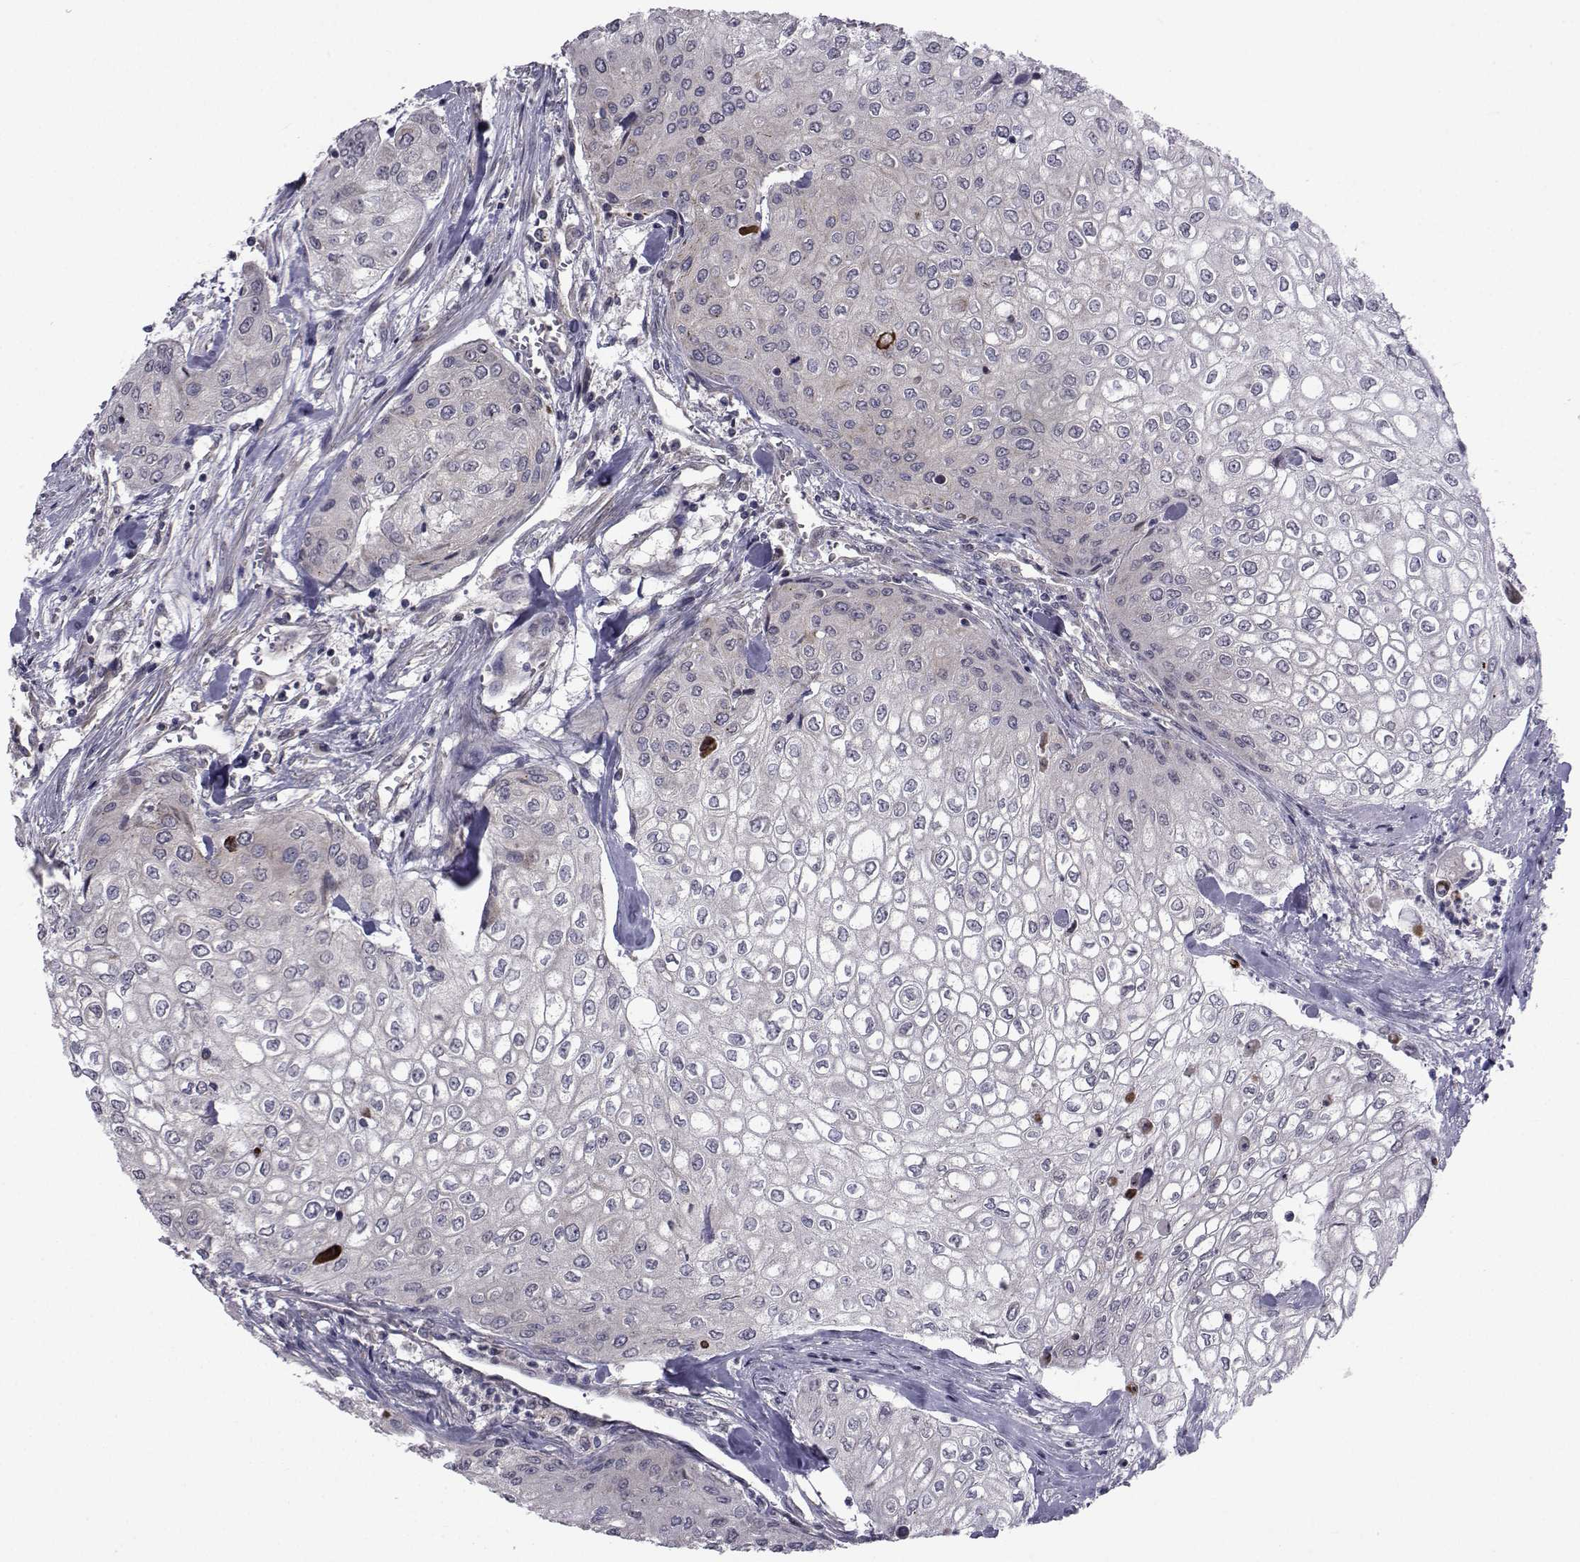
{"staining": {"intensity": "negative", "quantity": "none", "location": "none"}, "tissue": "urothelial cancer", "cell_type": "Tumor cells", "image_type": "cancer", "snomed": [{"axis": "morphology", "description": "Urothelial carcinoma, High grade"}, {"axis": "topography", "description": "Urinary bladder"}], "caption": "This is a histopathology image of IHC staining of urothelial carcinoma (high-grade), which shows no expression in tumor cells. The staining was performed using DAB (3,3'-diaminobenzidine) to visualize the protein expression in brown, while the nuclei were stained in blue with hematoxylin (Magnification: 20x).", "gene": "CFAP74", "patient": {"sex": "male", "age": 62}}